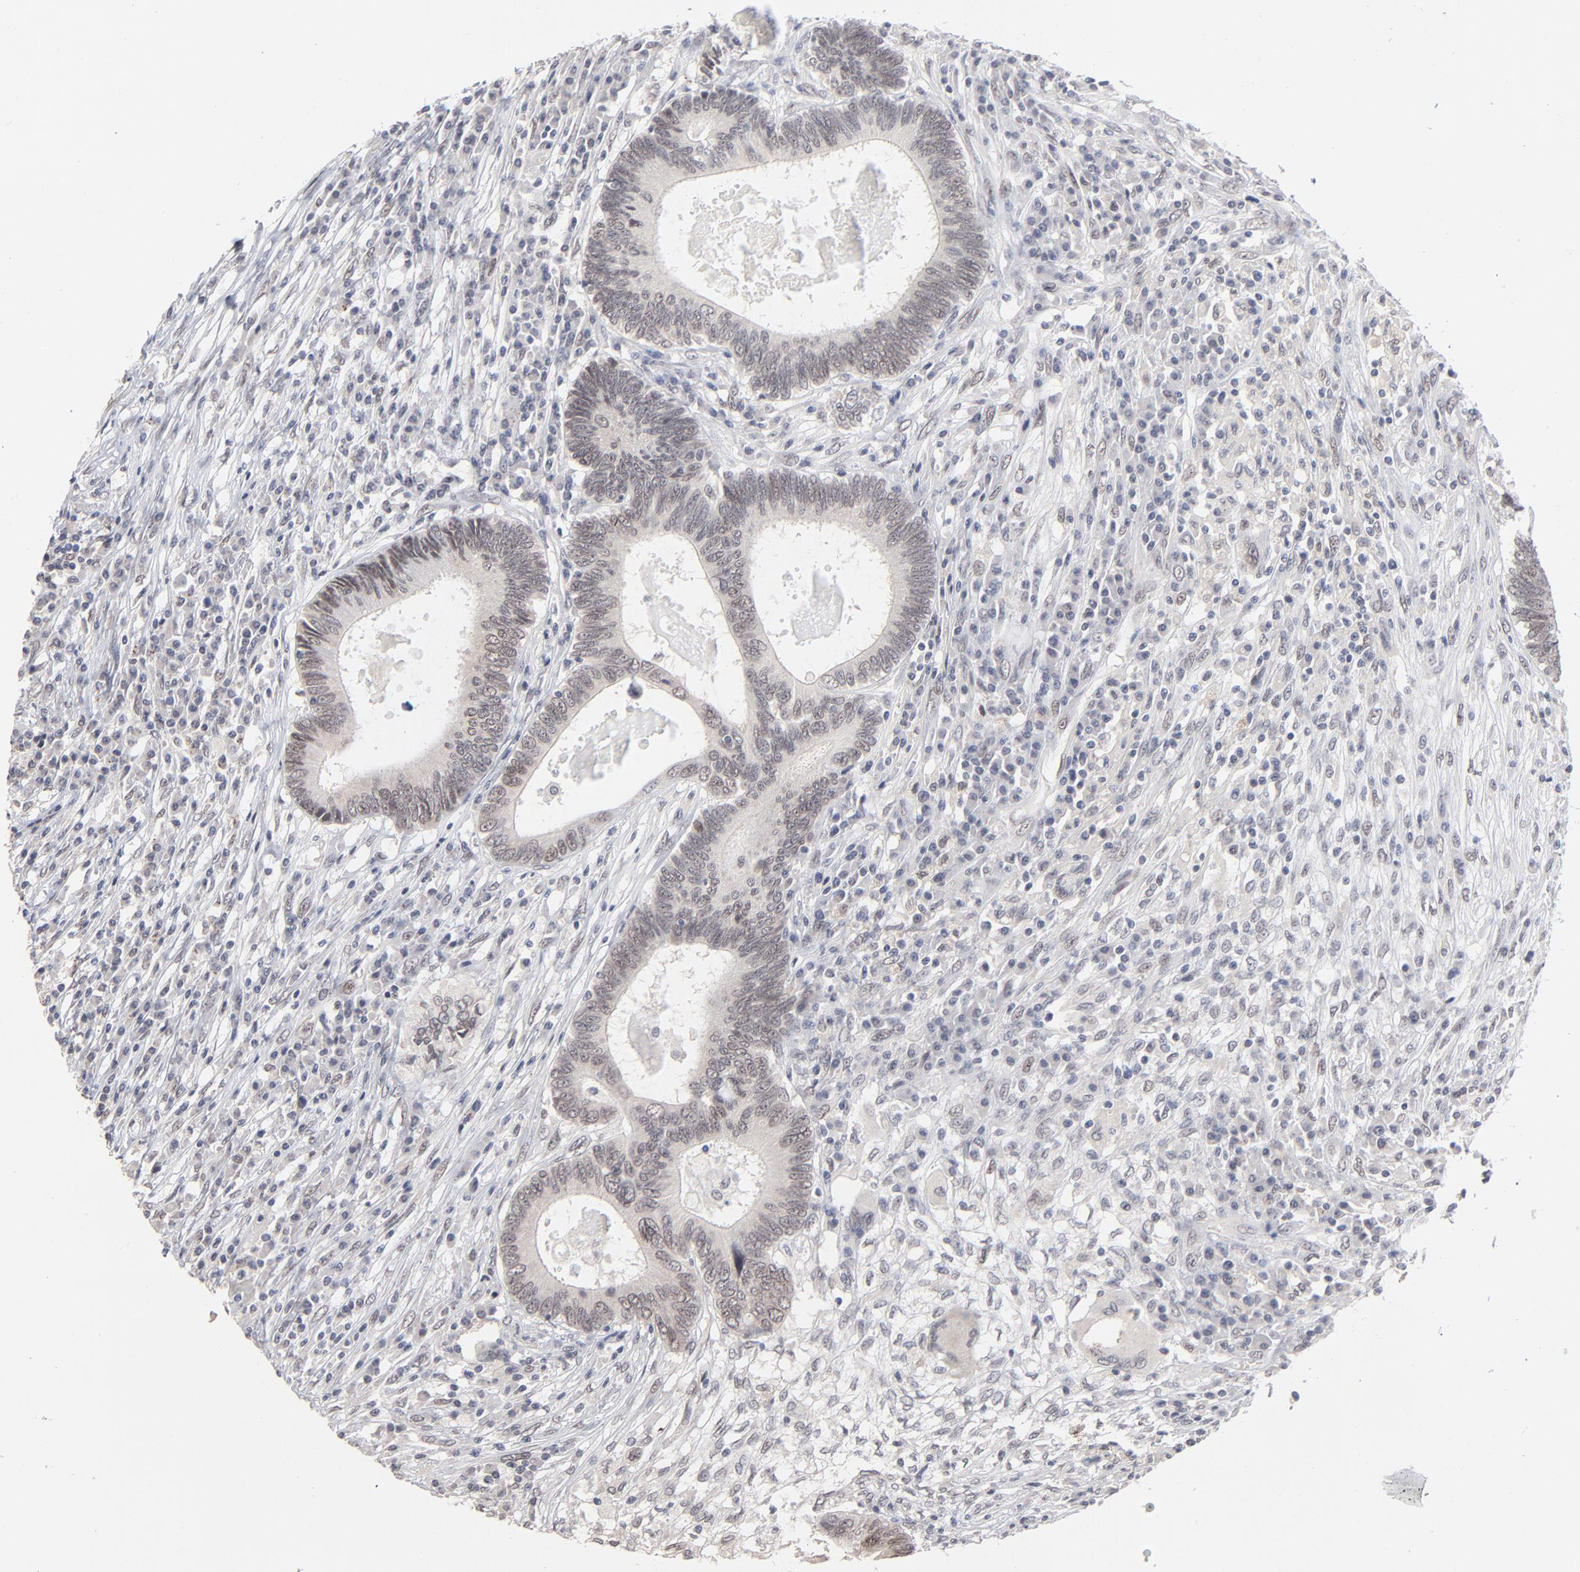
{"staining": {"intensity": "weak", "quantity": "<25%", "location": "nuclear"}, "tissue": "colorectal cancer", "cell_type": "Tumor cells", "image_type": "cancer", "snomed": [{"axis": "morphology", "description": "Adenocarcinoma, NOS"}, {"axis": "topography", "description": "Colon"}], "caption": "Immunohistochemical staining of adenocarcinoma (colorectal) reveals no significant expression in tumor cells.", "gene": "MBIP", "patient": {"sex": "female", "age": 78}}